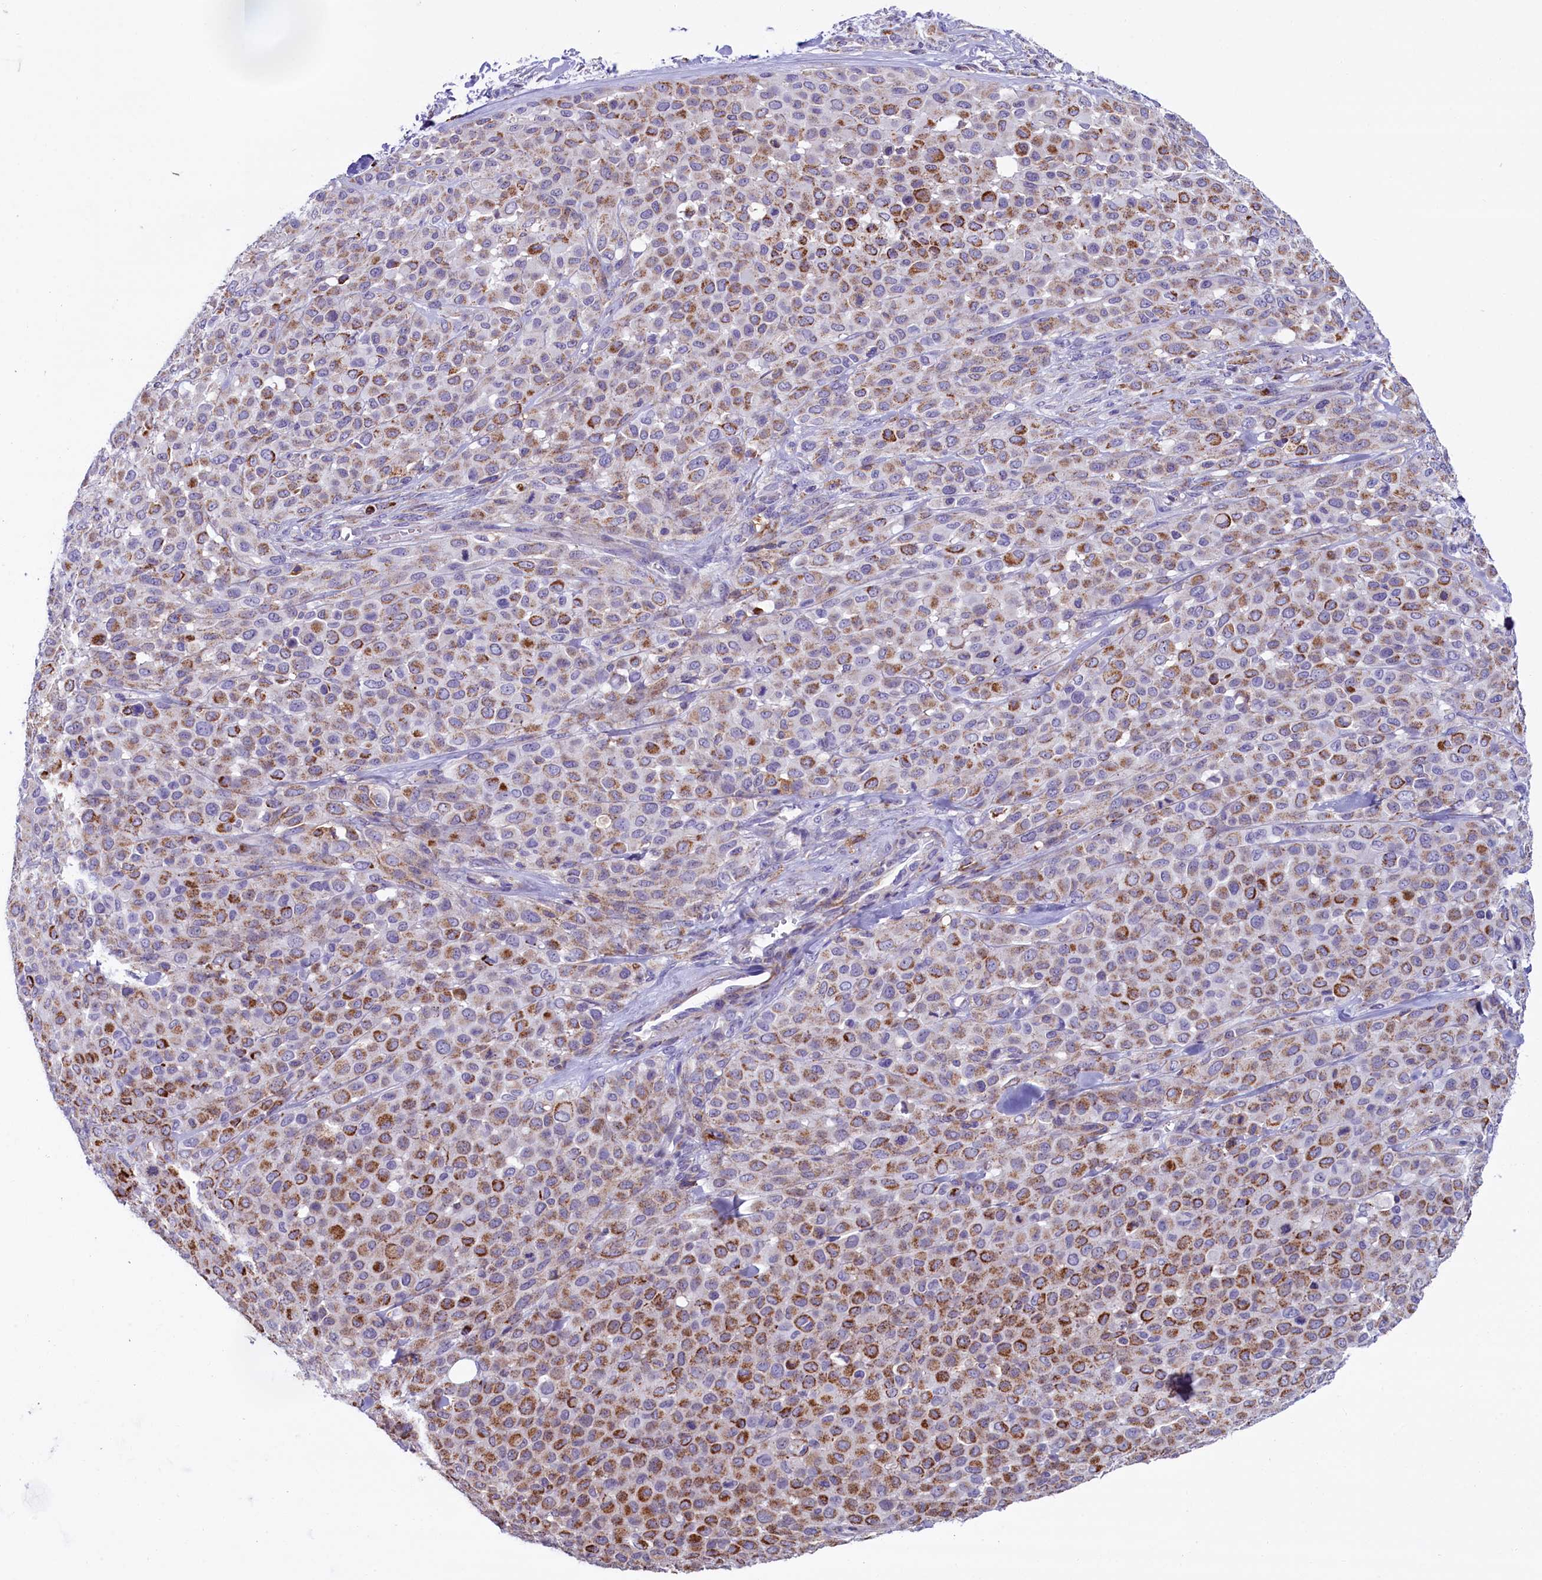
{"staining": {"intensity": "moderate", "quantity": ">75%", "location": "cytoplasmic/membranous"}, "tissue": "melanoma", "cell_type": "Tumor cells", "image_type": "cancer", "snomed": [{"axis": "morphology", "description": "Malignant melanoma, Metastatic site"}, {"axis": "topography", "description": "Skin"}], "caption": "Protein staining shows moderate cytoplasmic/membranous positivity in about >75% of tumor cells in malignant melanoma (metastatic site).", "gene": "IL20RA", "patient": {"sex": "female", "age": 81}}